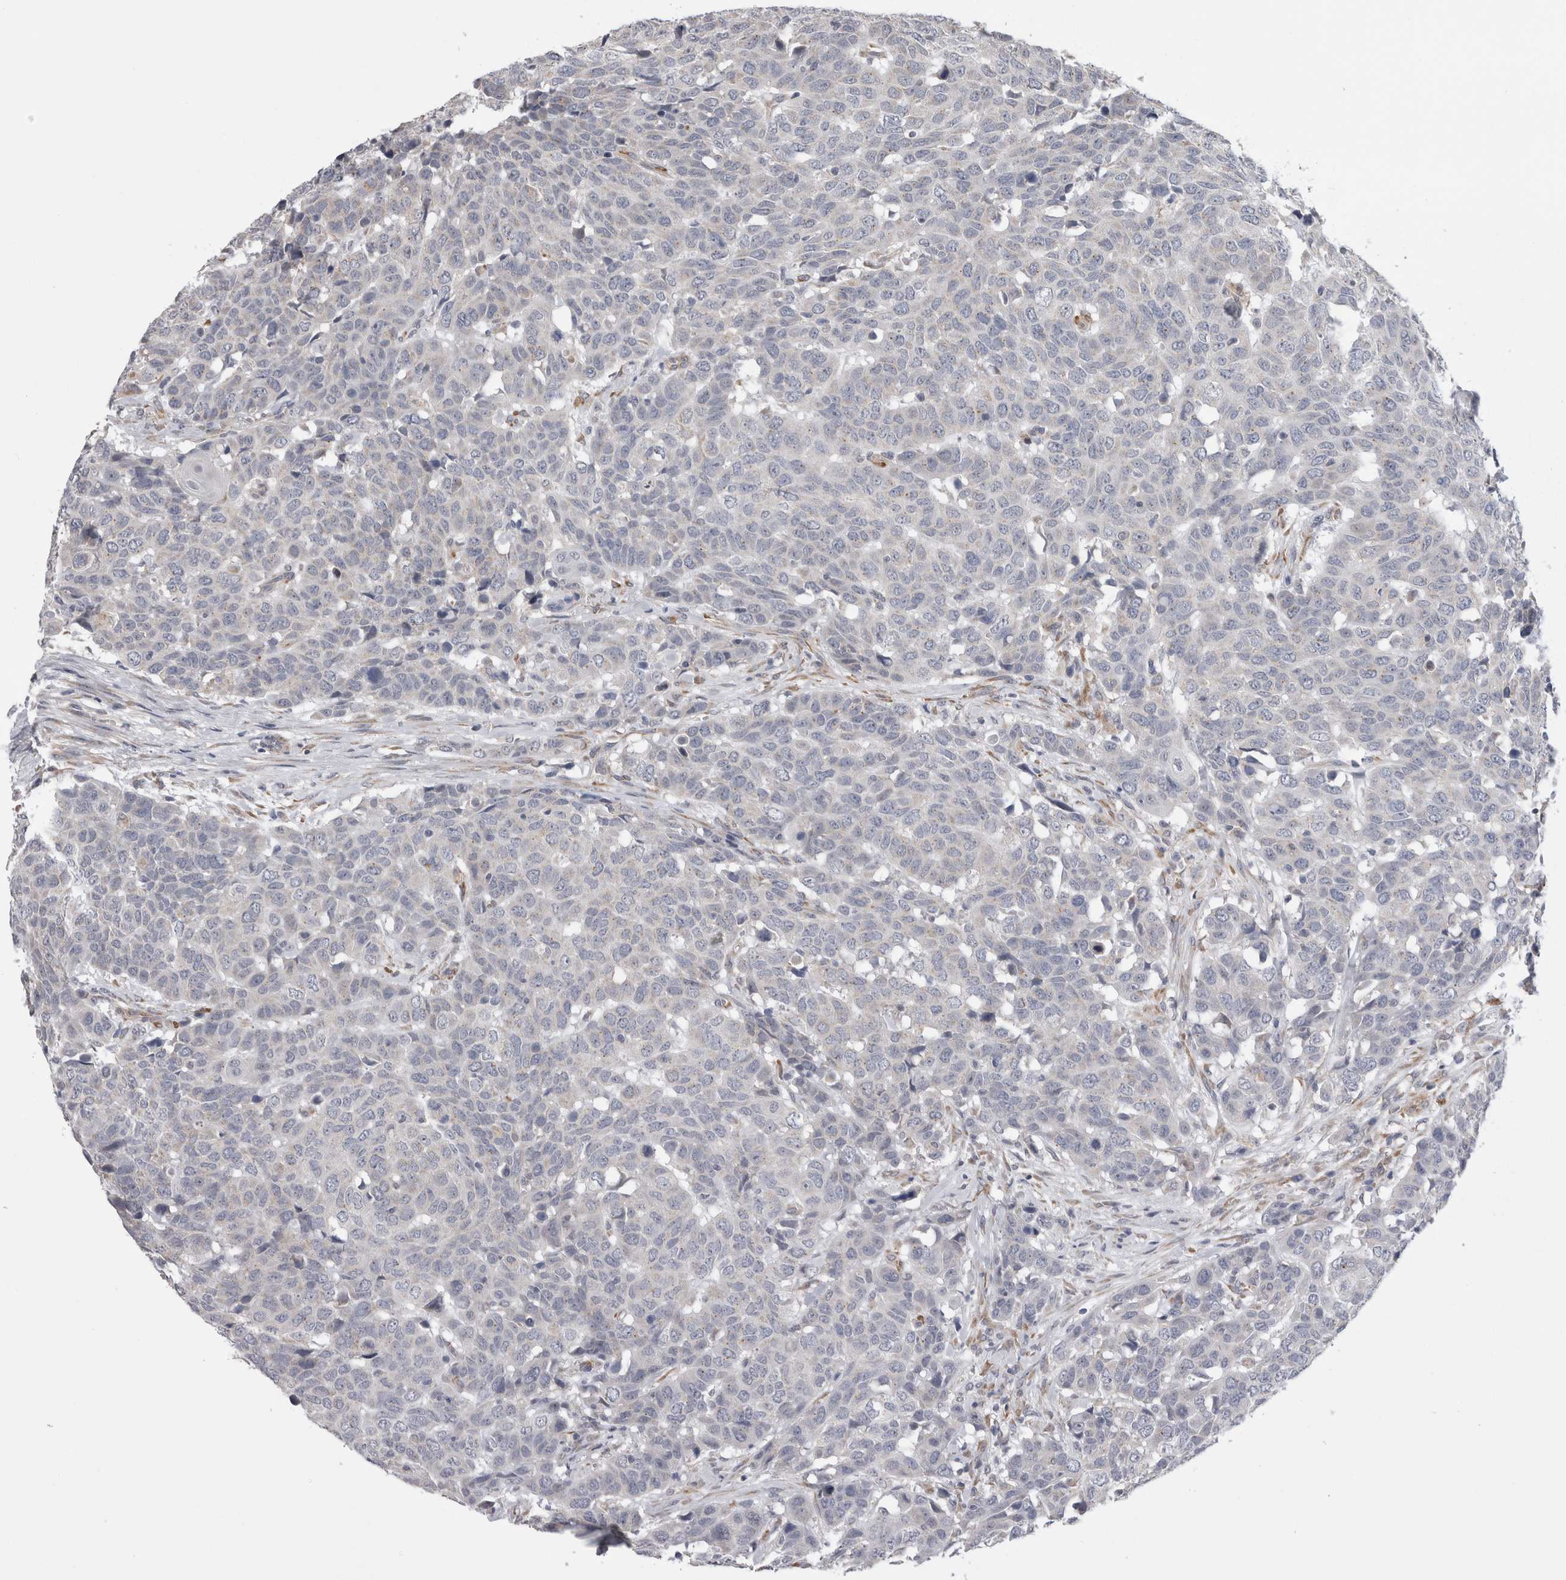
{"staining": {"intensity": "negative", "quantity": "none", "location": "none"}, "tissue": "head and neck cancer", "cell_type": "Tumor cells", "image_type": "cancer", "snomed": [{"axis": "morphology", "description": "Squamous cell carcinoma, NOS"}, {"axis": "topography", "description": "Head-Neck"}], "caption": "High power microscopy image of an IHC image of head and neck cancer (squamous cell carcinoma), revealing no significant positivity in tumor cells. (DAB (3,3'-diaminobenzidine) immunohistochemistry, high magnification).", "gene": "ARHGAP29", "patient": {"sex": "male", "age": 66}}